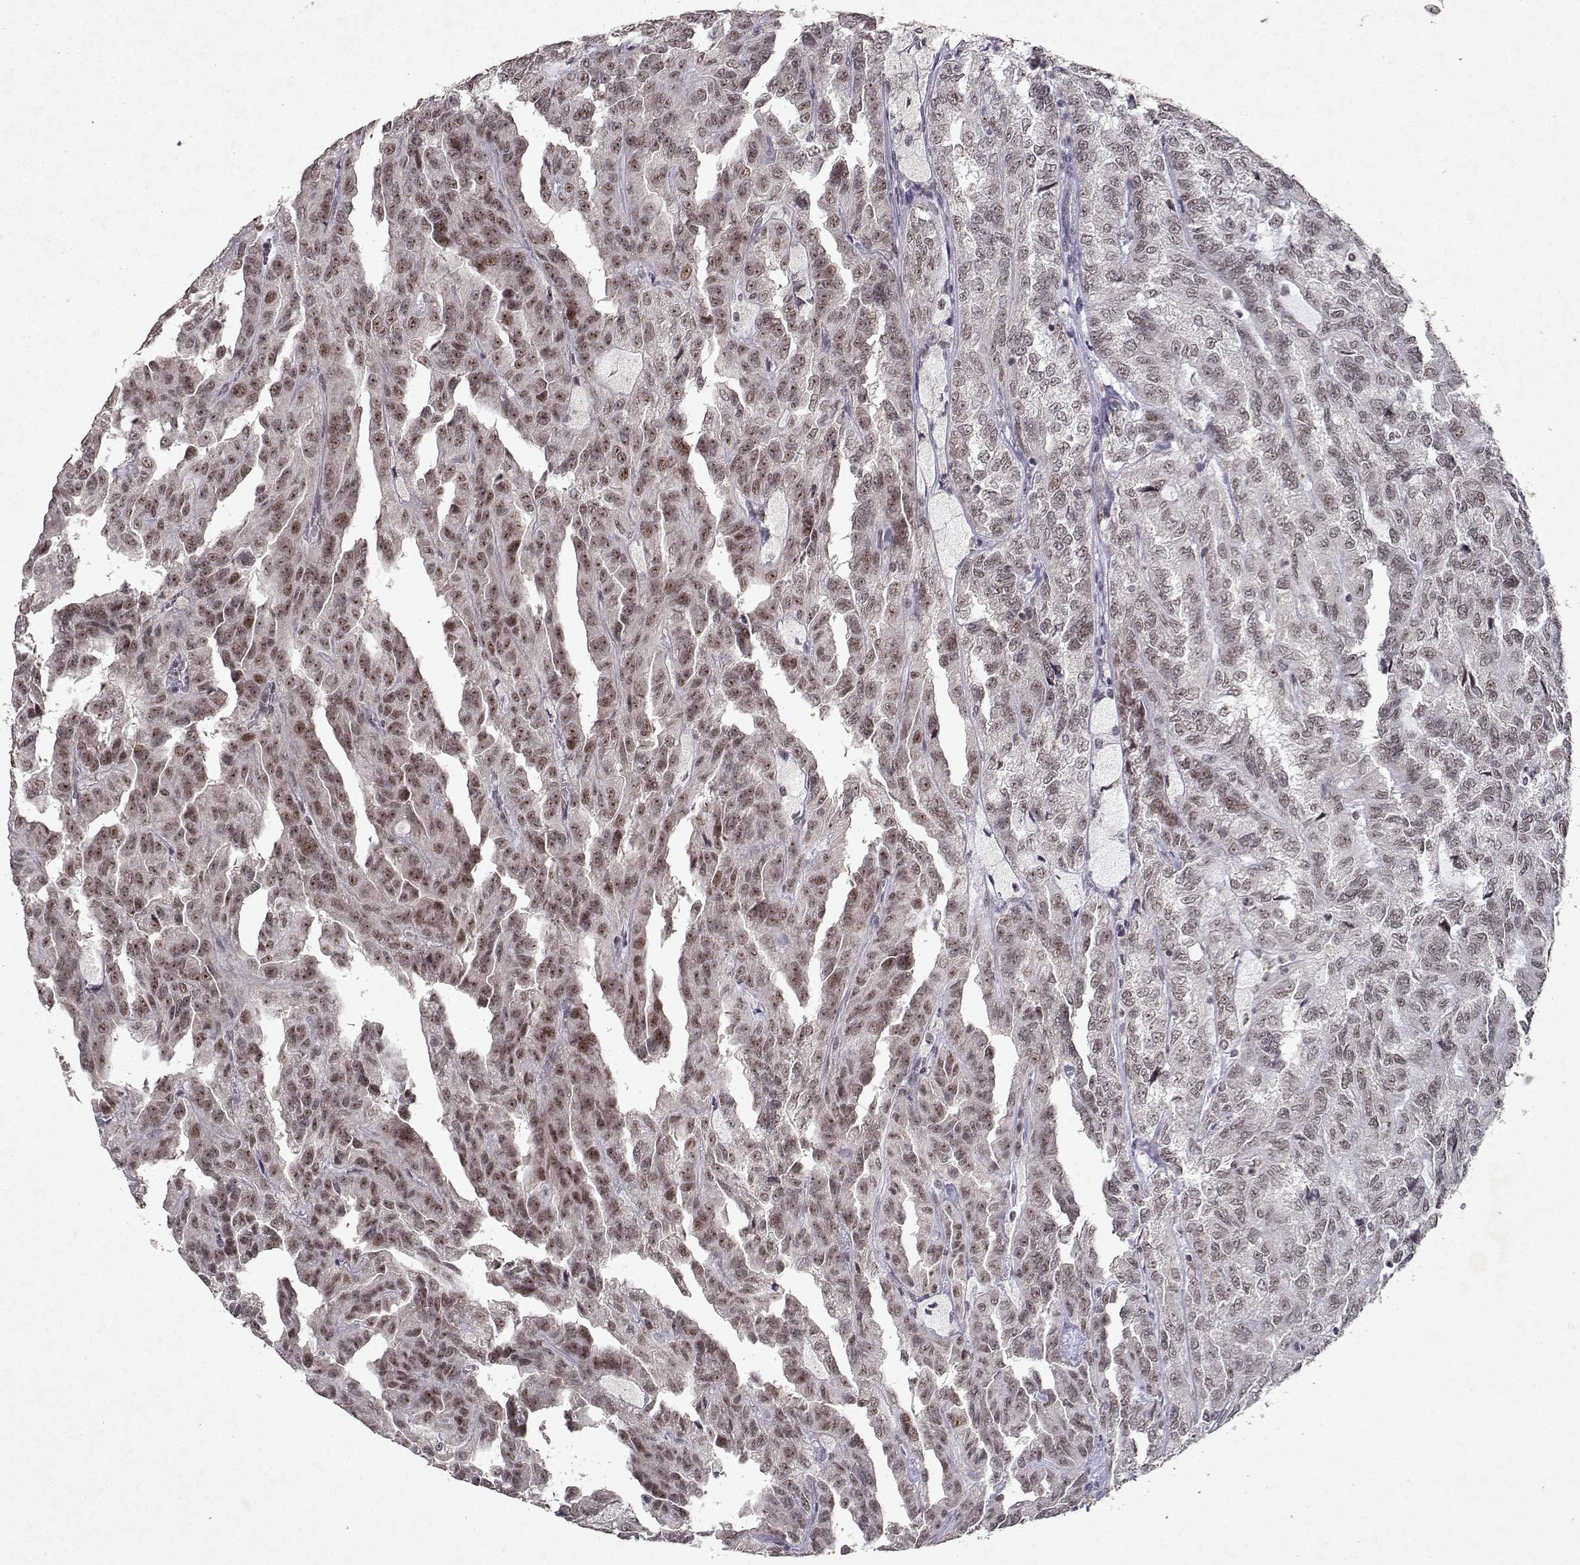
{"staining": {"intensity": "moderate", "quantity": "<25%", "location": "nuclear"}, "tissue": "renal cancer", "cell_type": "Tumor cells", "image_type": "cancer", "snomed": [{"axis": "morphology", "description": "Adenocarcinoma, NOS"}, {"axis": "topography", "description": "Kidney"}], "caption": "Moderate nuclear protein positivity is seen in approximately <25% of tumor cells in renal cancer.", "gene": "DDX56", "patient": {"sex": "male", "age": 79}}